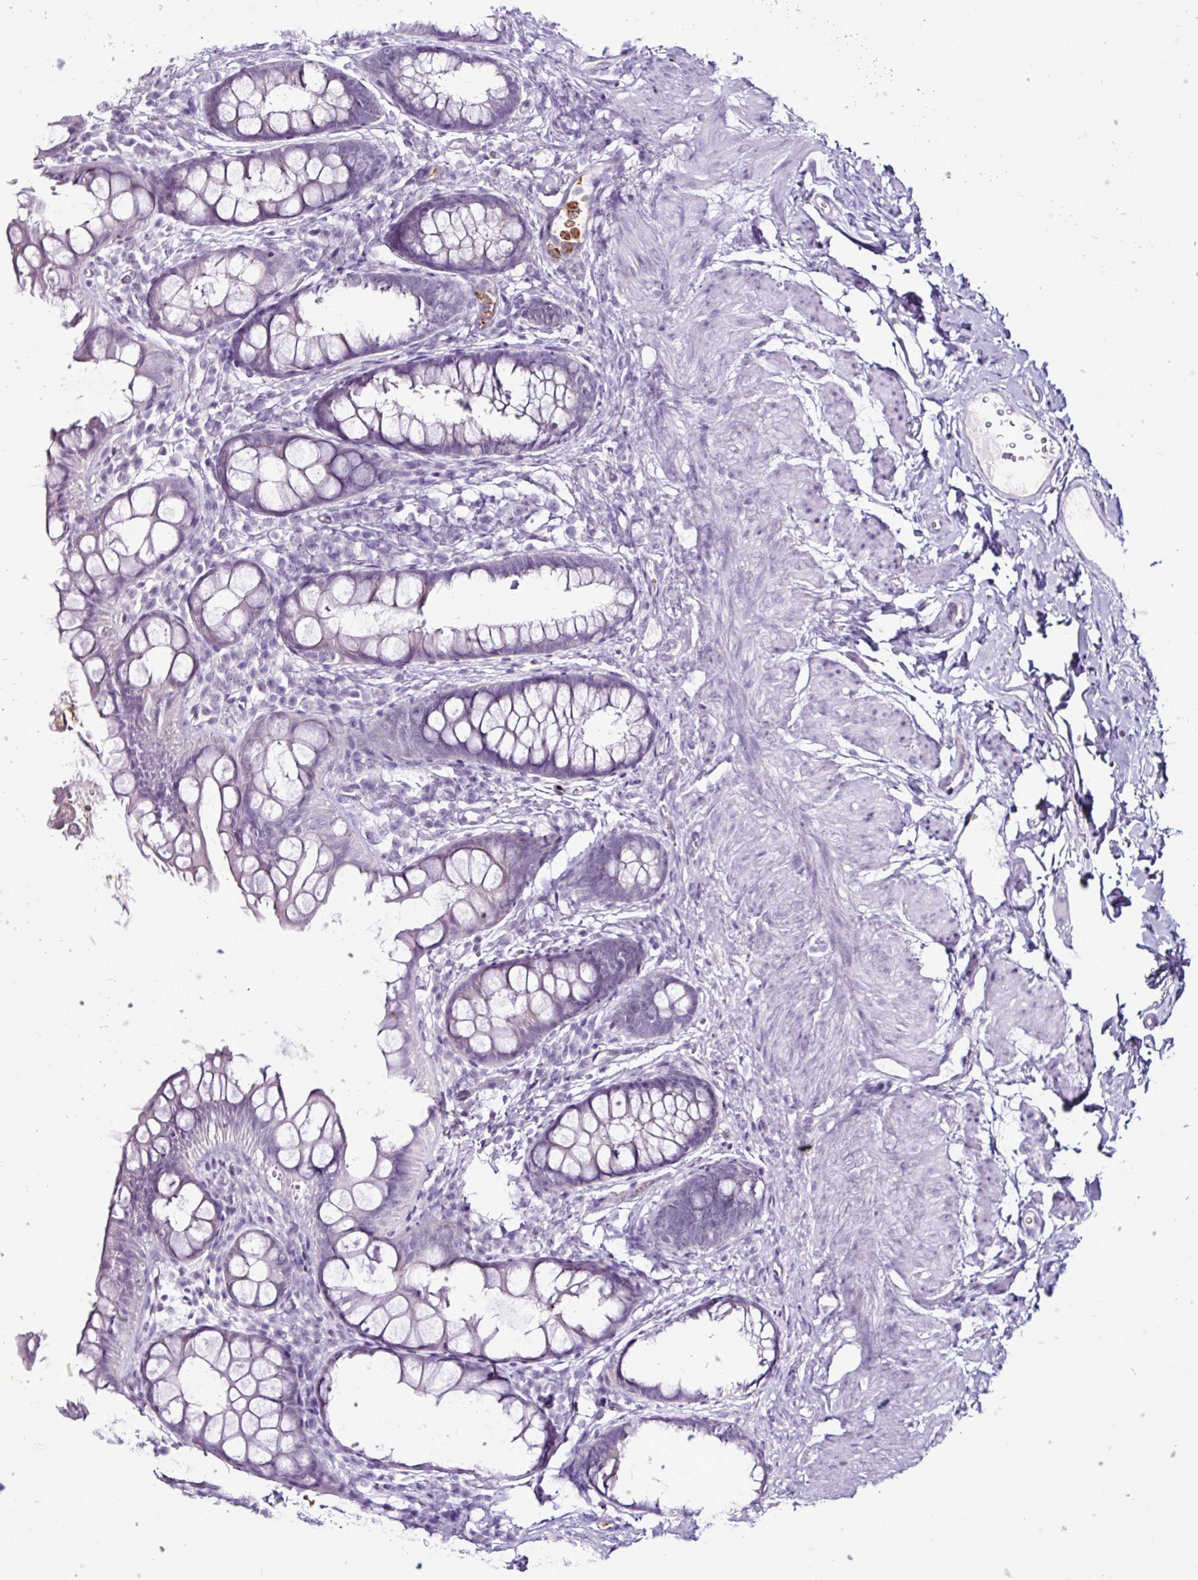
{"staining": {"intensity": "negative", "quantity": "none", "location": "none"}, "tissue": "rectum", "cell_type": "Glandular cells", "image_type": "normal", "snomed": [{"axis": "morphology", "description": "Normal tissue, NOS"}, {"axis": "topography", "description": "Rectum"}, {"axis": "topography", "description": "Peripheral nerve tissue"}], "caption": "A micrograph of human rectum is negative for staining in glandular cells. (Stains: DAB (3,3'-diaminobenzidine) IHC with hematoxylin counter stain, Microscopy: brightfield microscopy at high magnification).", "gene": "TMEM178A", "patient": {"sex": "female", "age": 69}}